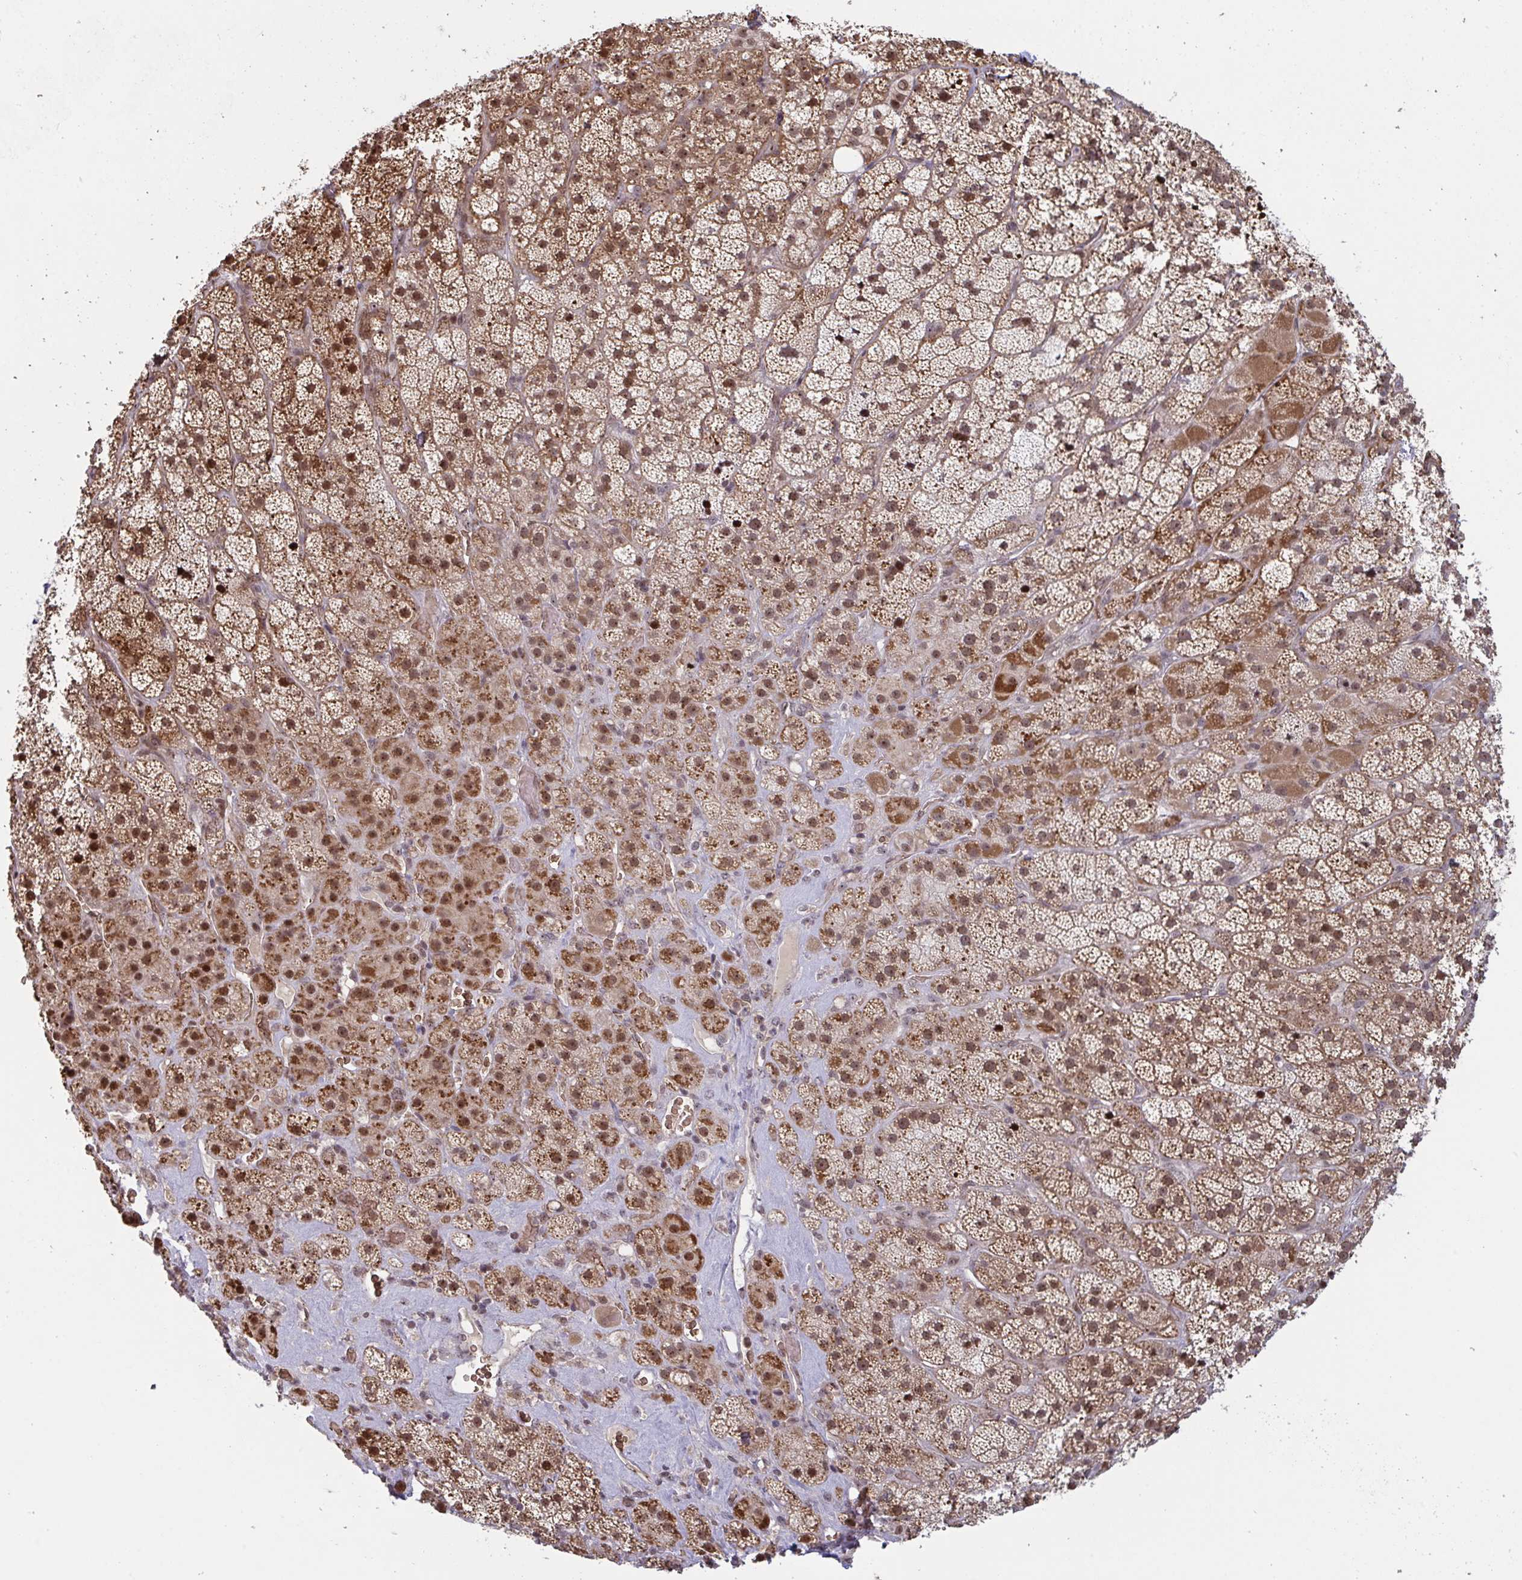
{"staining": {"intensity": "moderate", "quantity": ">75%", "location": "cytoplasmic/membranous,nuclear"}, "tissue": "adrenal gland", "cell_type": "Glandular cells", "image_type": "normal", "snomed": [{"axis": "morphology", "description": "Normal tissue, NOS"}, {"axis": "topography", "description": "Adrenal gland"}], "caption": "A high-resolution image shows IHC staining of benign adrenal gland, which demonstrates moderate cytoplasmic/membranous,nuclear expression in approximately >75% of glandular cells. Using DAB (3,3'-diaminobenzidine) (brown) and hematoxylin (blue) stains, captured at high magnification using brightfield microscopy.", "gene": "NLRP13", "patient": {"sex": "male", "age": 57}}